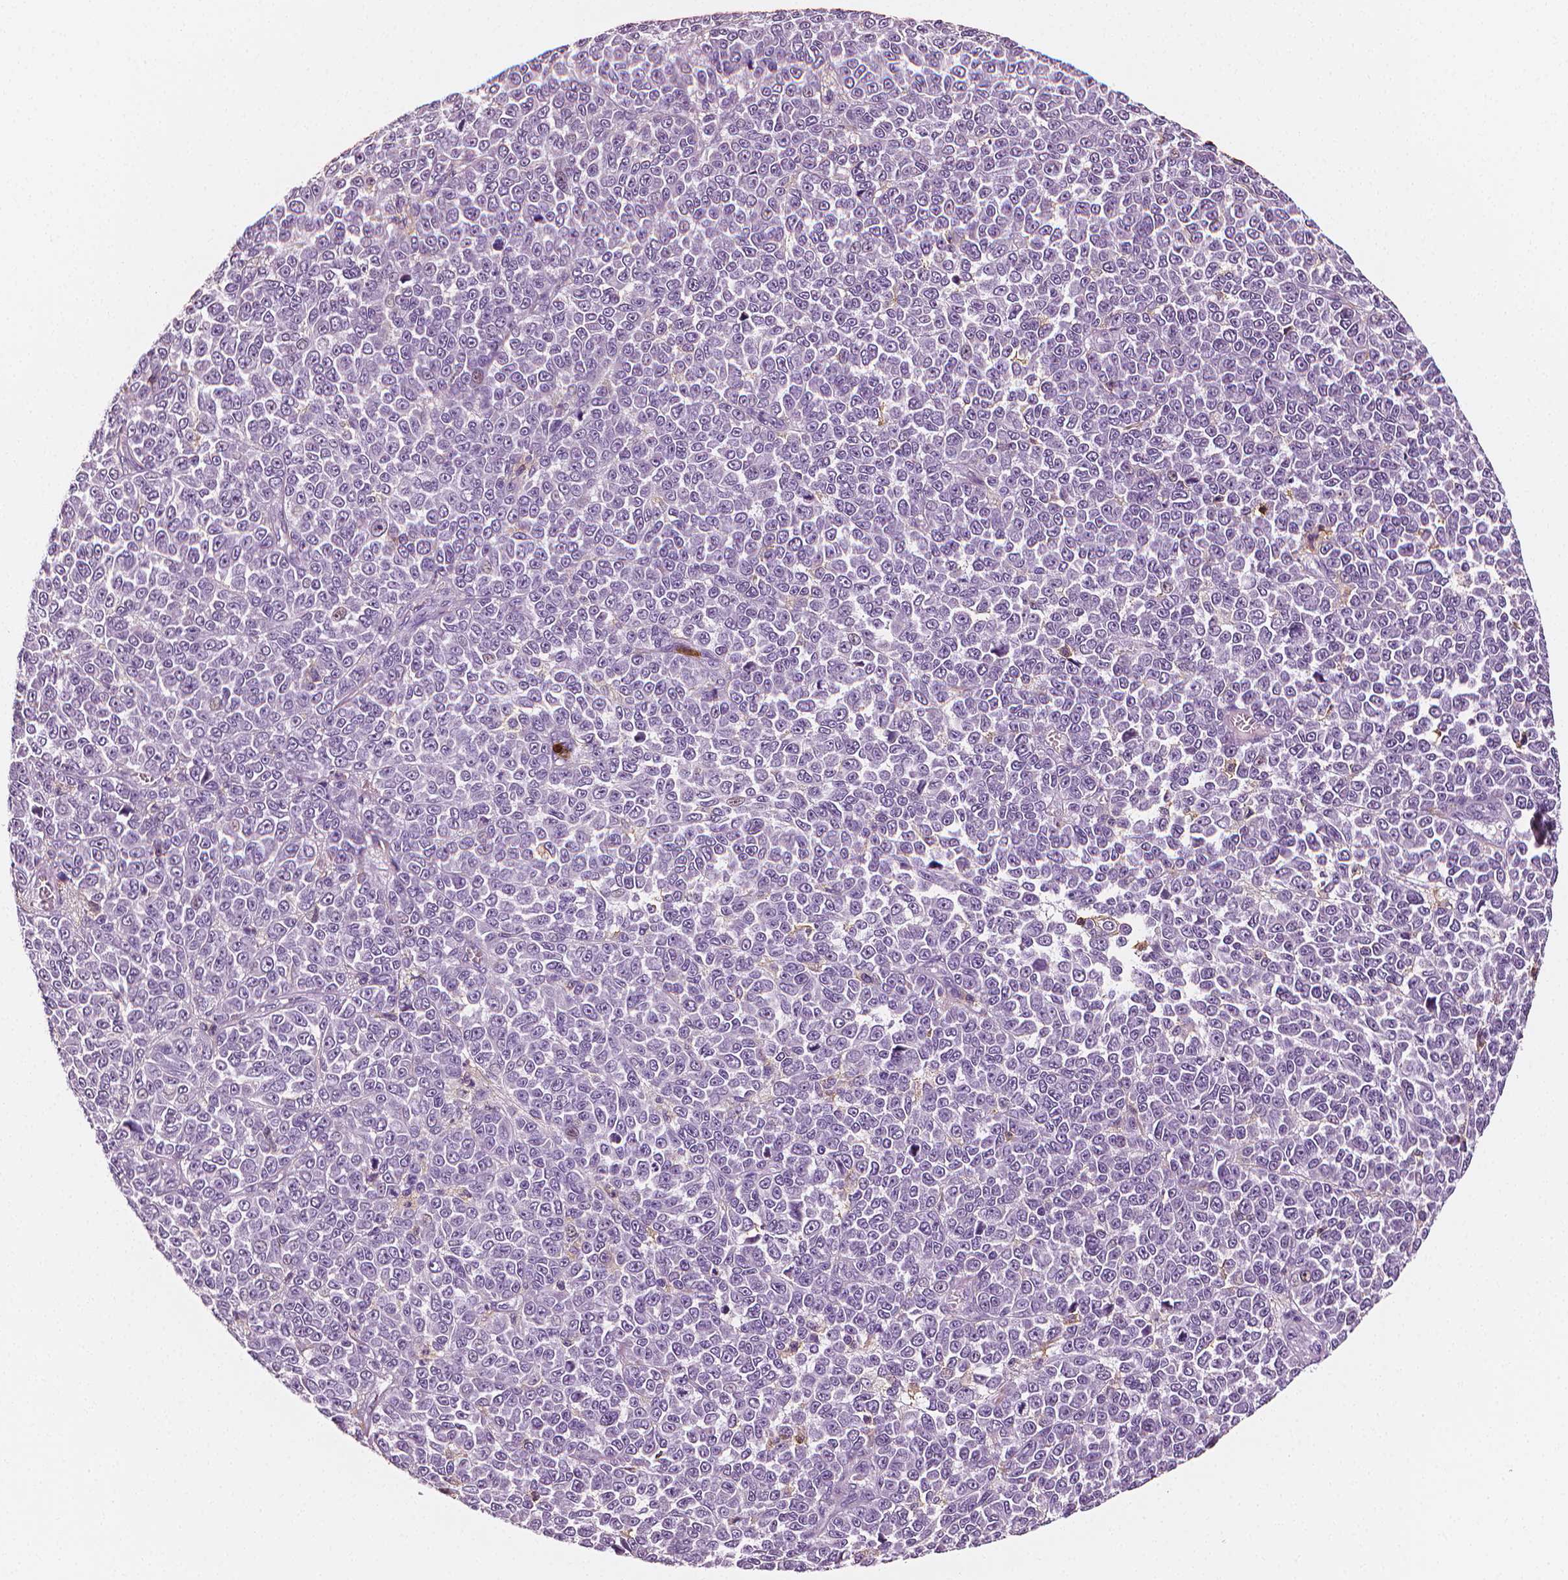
{"staining": {"intensity": "negative", "quantity": "none", "location": "none"}, "tissue": "melanoma", "cell_type": "Tumor cells", "image_type": "cancer", "snomed": [{"axis": "morphology", "description": "Malignant melanoma, NOS"}, {"axis": "topography", "description": "Skin"}], "caption": "This is a photomicrograph of IHC staining of malignant melanoma, which shows no staining in tumor cells. (DAB IHC, high magnification).", "gene": "PTPRC", "patient": {"sex": "female", "age": 95}}